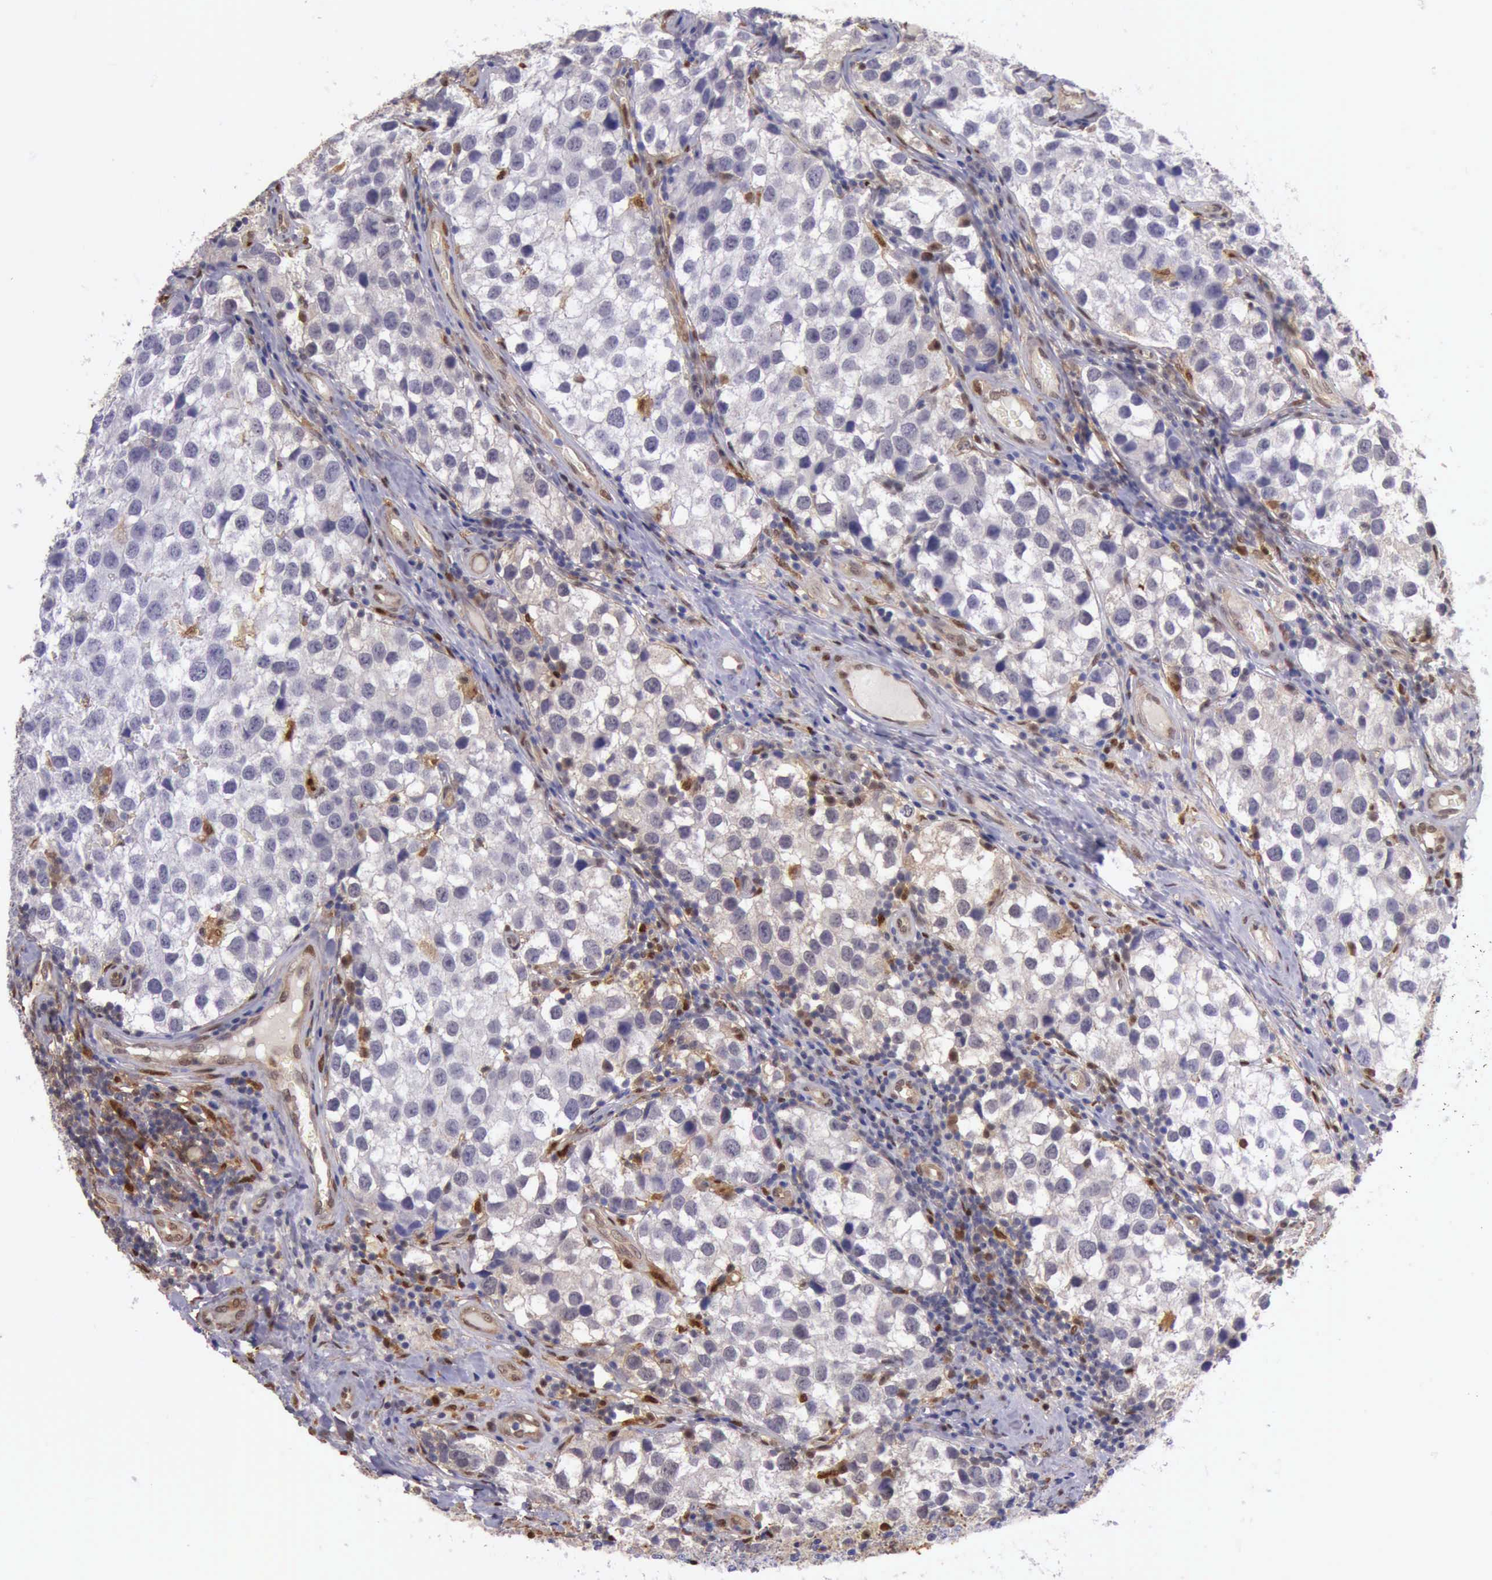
{"staining": {"intensity": "weak", "quantity": "<25%", "location": "cytoplasmic/membranous,nuclear"}, "tissue": "testis cancer", "cell_type": "Tumor cells", "image_type": "cancer", "snomed": [{"axis": "morphology", "description": "Seminoma, NOS"}, {"axis": "topography", "description": "Testis"}], "caption": "Tumor cells are negative for brown protein staining in testis cancer.", "gene": "TYMP", "patient": {"sex": "male", "age": 39}}